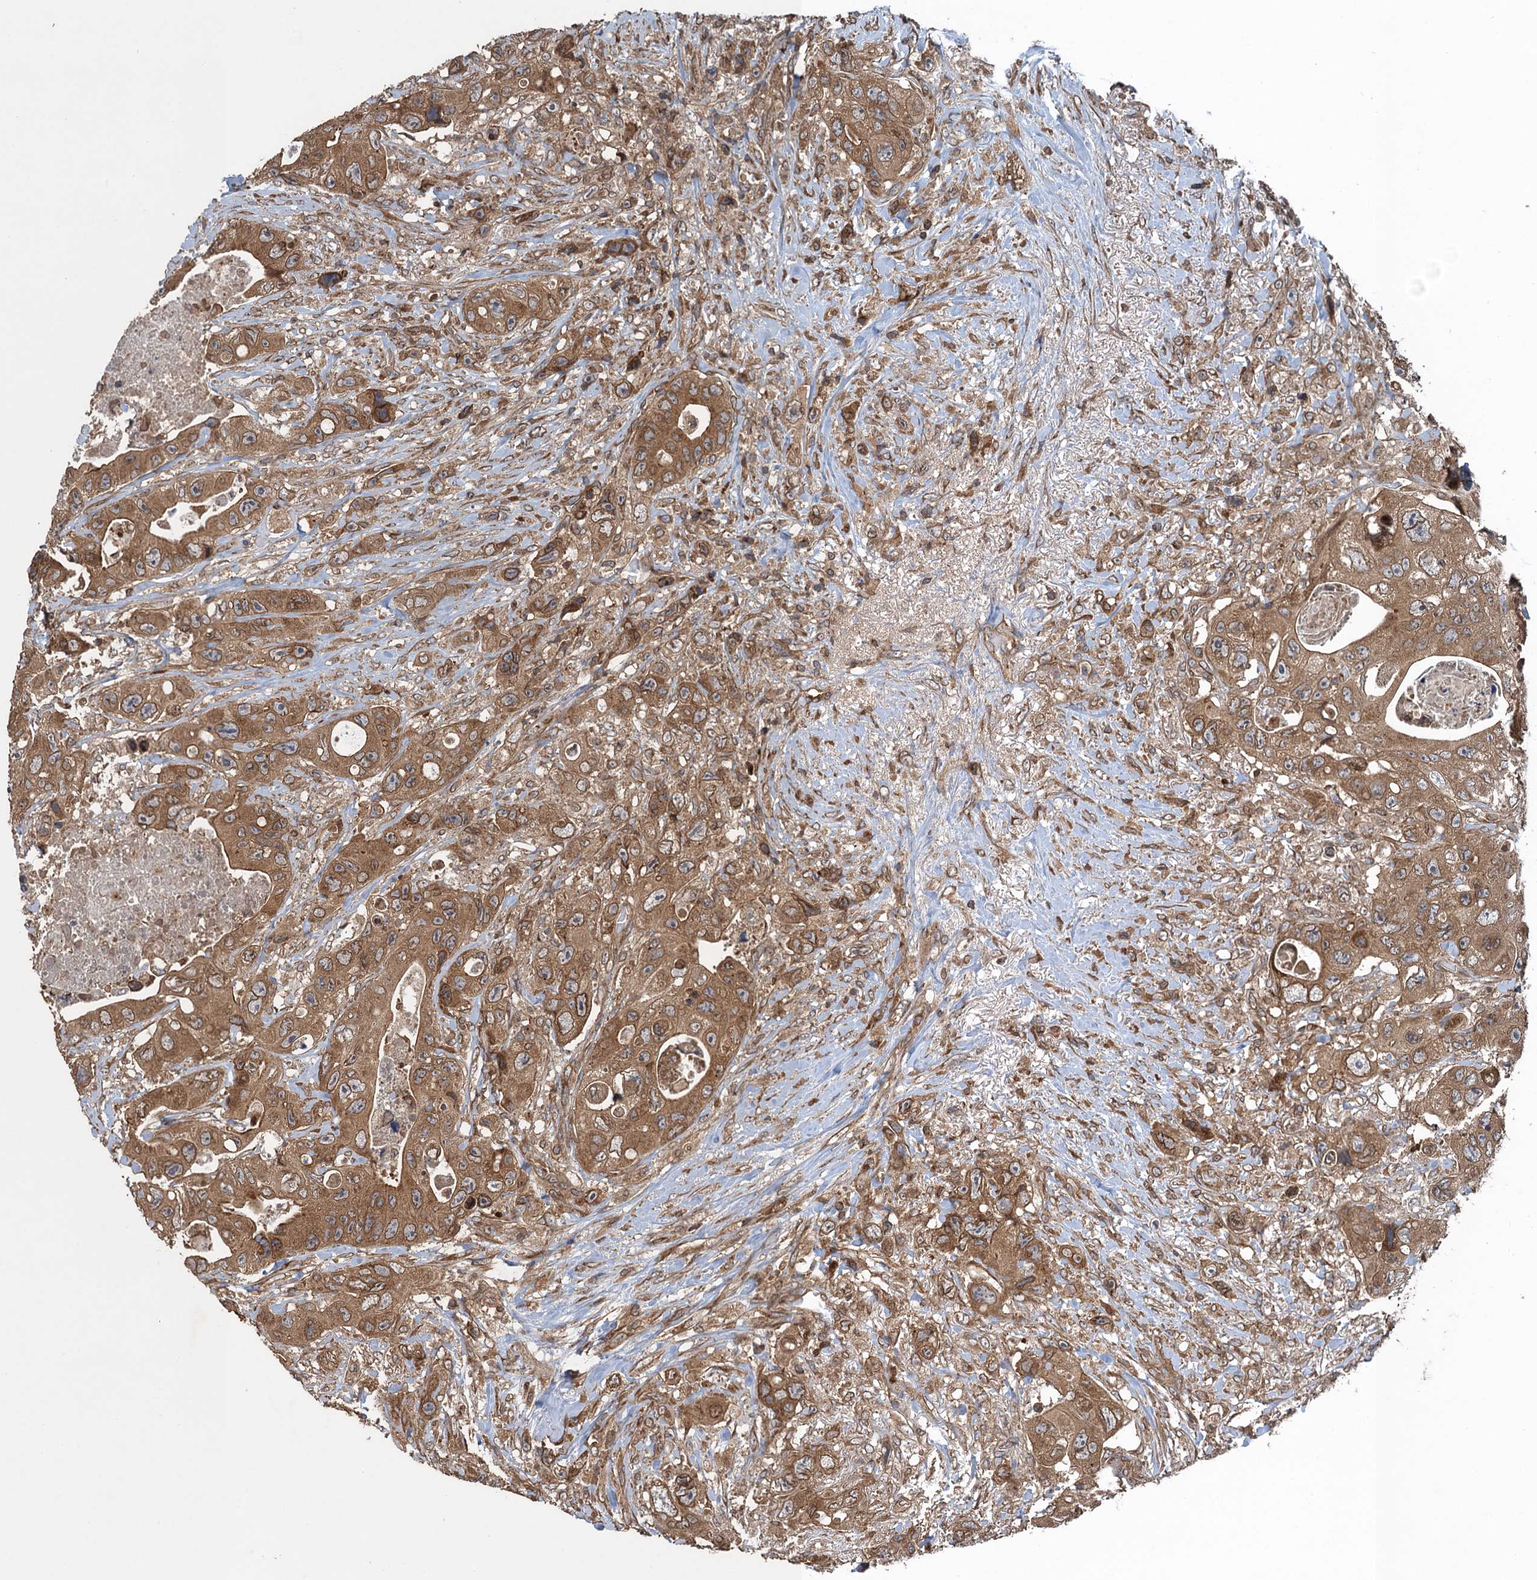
{"staining": {"intensity": "moderate", "quantity": ">75%", "location": "cytoplasmic/membranous,nuclear"}, "tissue": "colorectal cancer", "cell_type": "Tumor cells", "image_type": "cancer", "snomed": [{"axis": "morphology", "description": "Adenocarcinoma, NOS"}, {"axis": "topography", "description": "Colon"}], "caption": "There is medium levels of moderate cytoplasmic/membranous and nuclear staining in tumor cells of colorectal cancer (adenocarcinoma), as demonstrated by immunohistochemical staining (brown color).", "gene": "GLE1", "patient": {"sex": "female", "age": 46}}